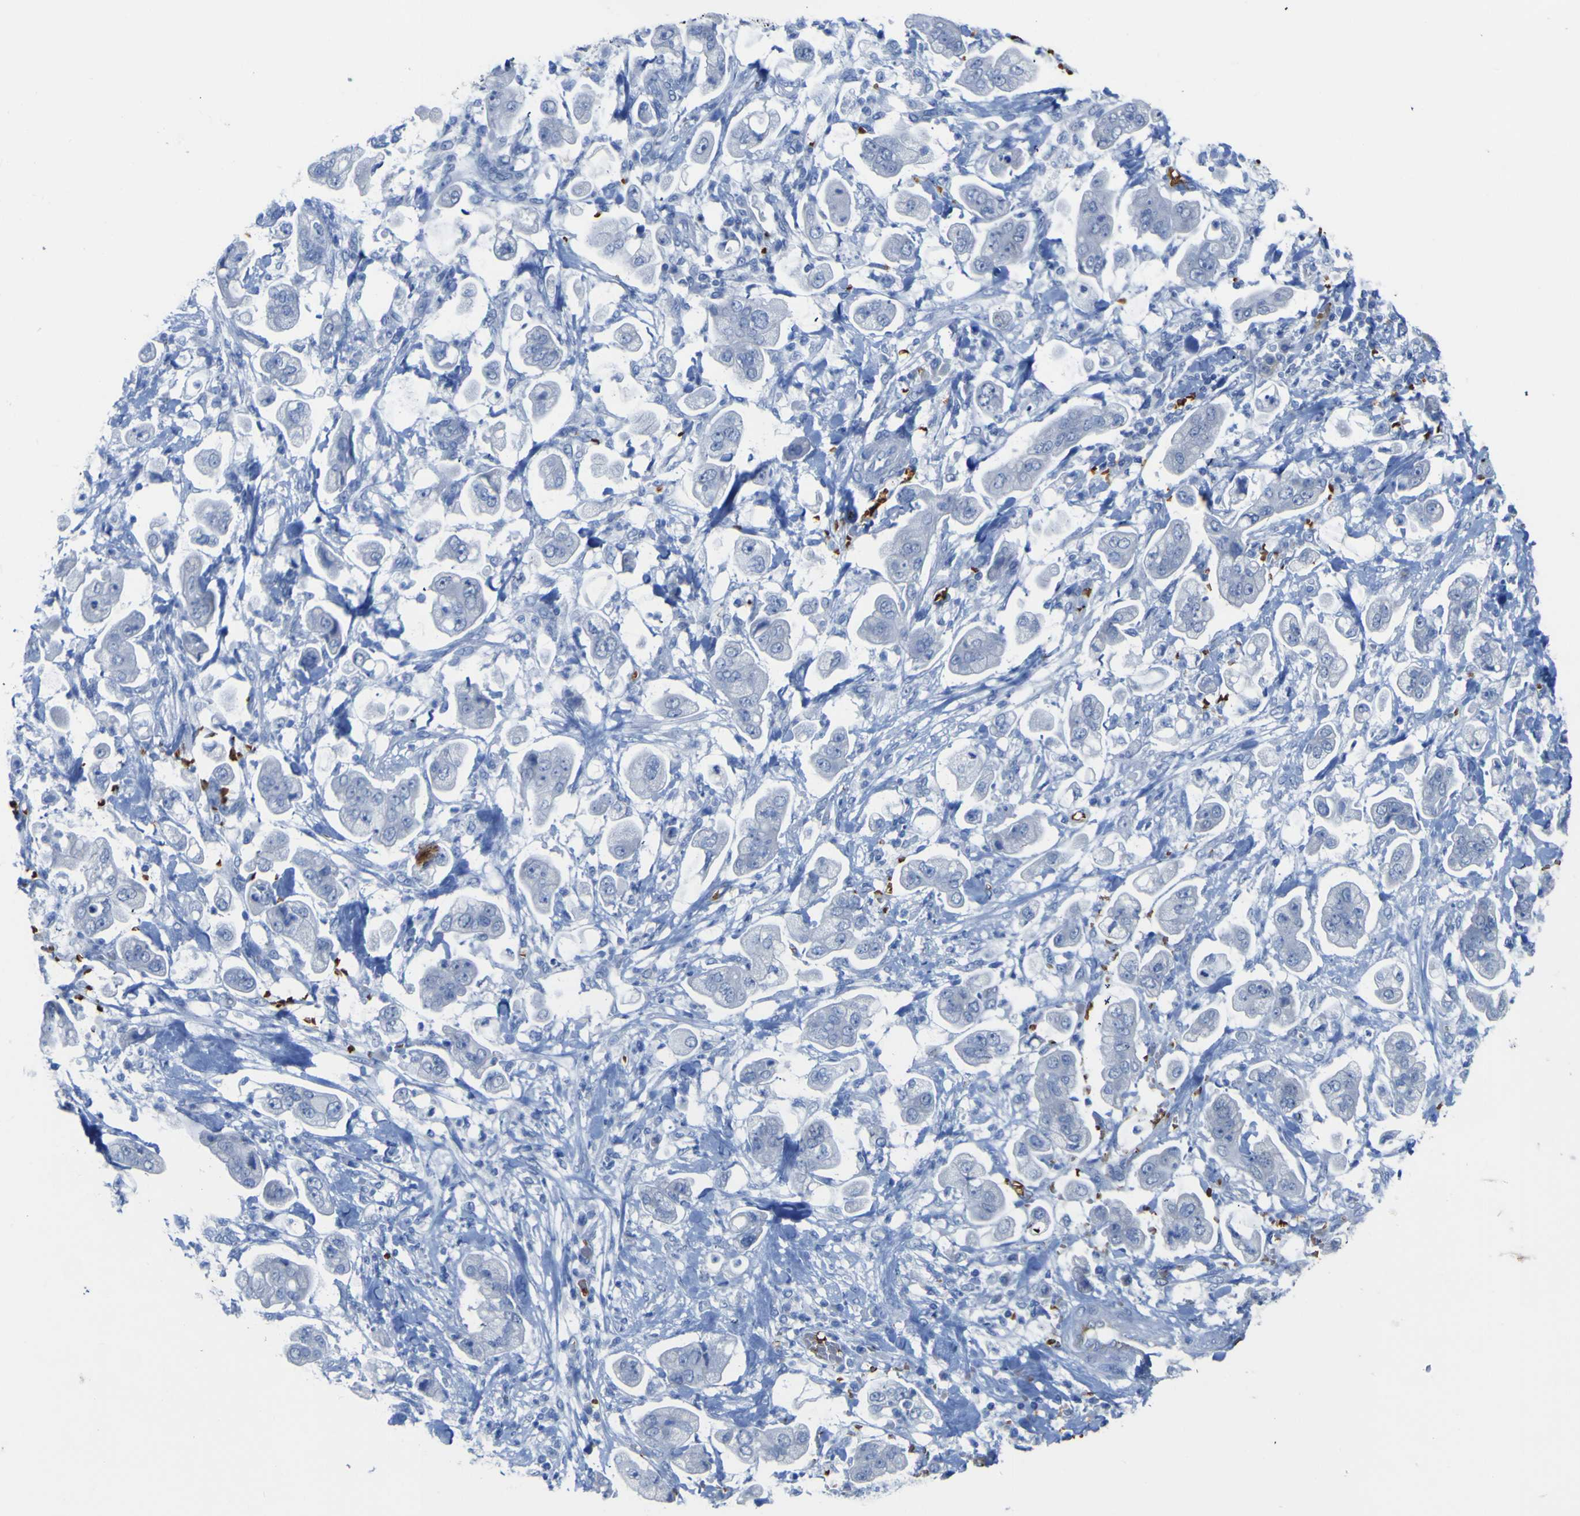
{"staining": {"intensity": "negative", "quantity": "none", "location": "none"}, "tissue": "stomach cancer", "cell_type": "Tumor cells", "image_type": "cancer", "snomed": [{"axis": "morphology", "description": "Adenocarcinoma, NOS"}, {"axis": "topography", "description": "Stomach"}], "caption": "Micrograph shows no significant protein expression in tumor cells of adenocarcinoma (stomach).", "gene": "GCM1", "patient": {"sex": "male", "age": 62}}